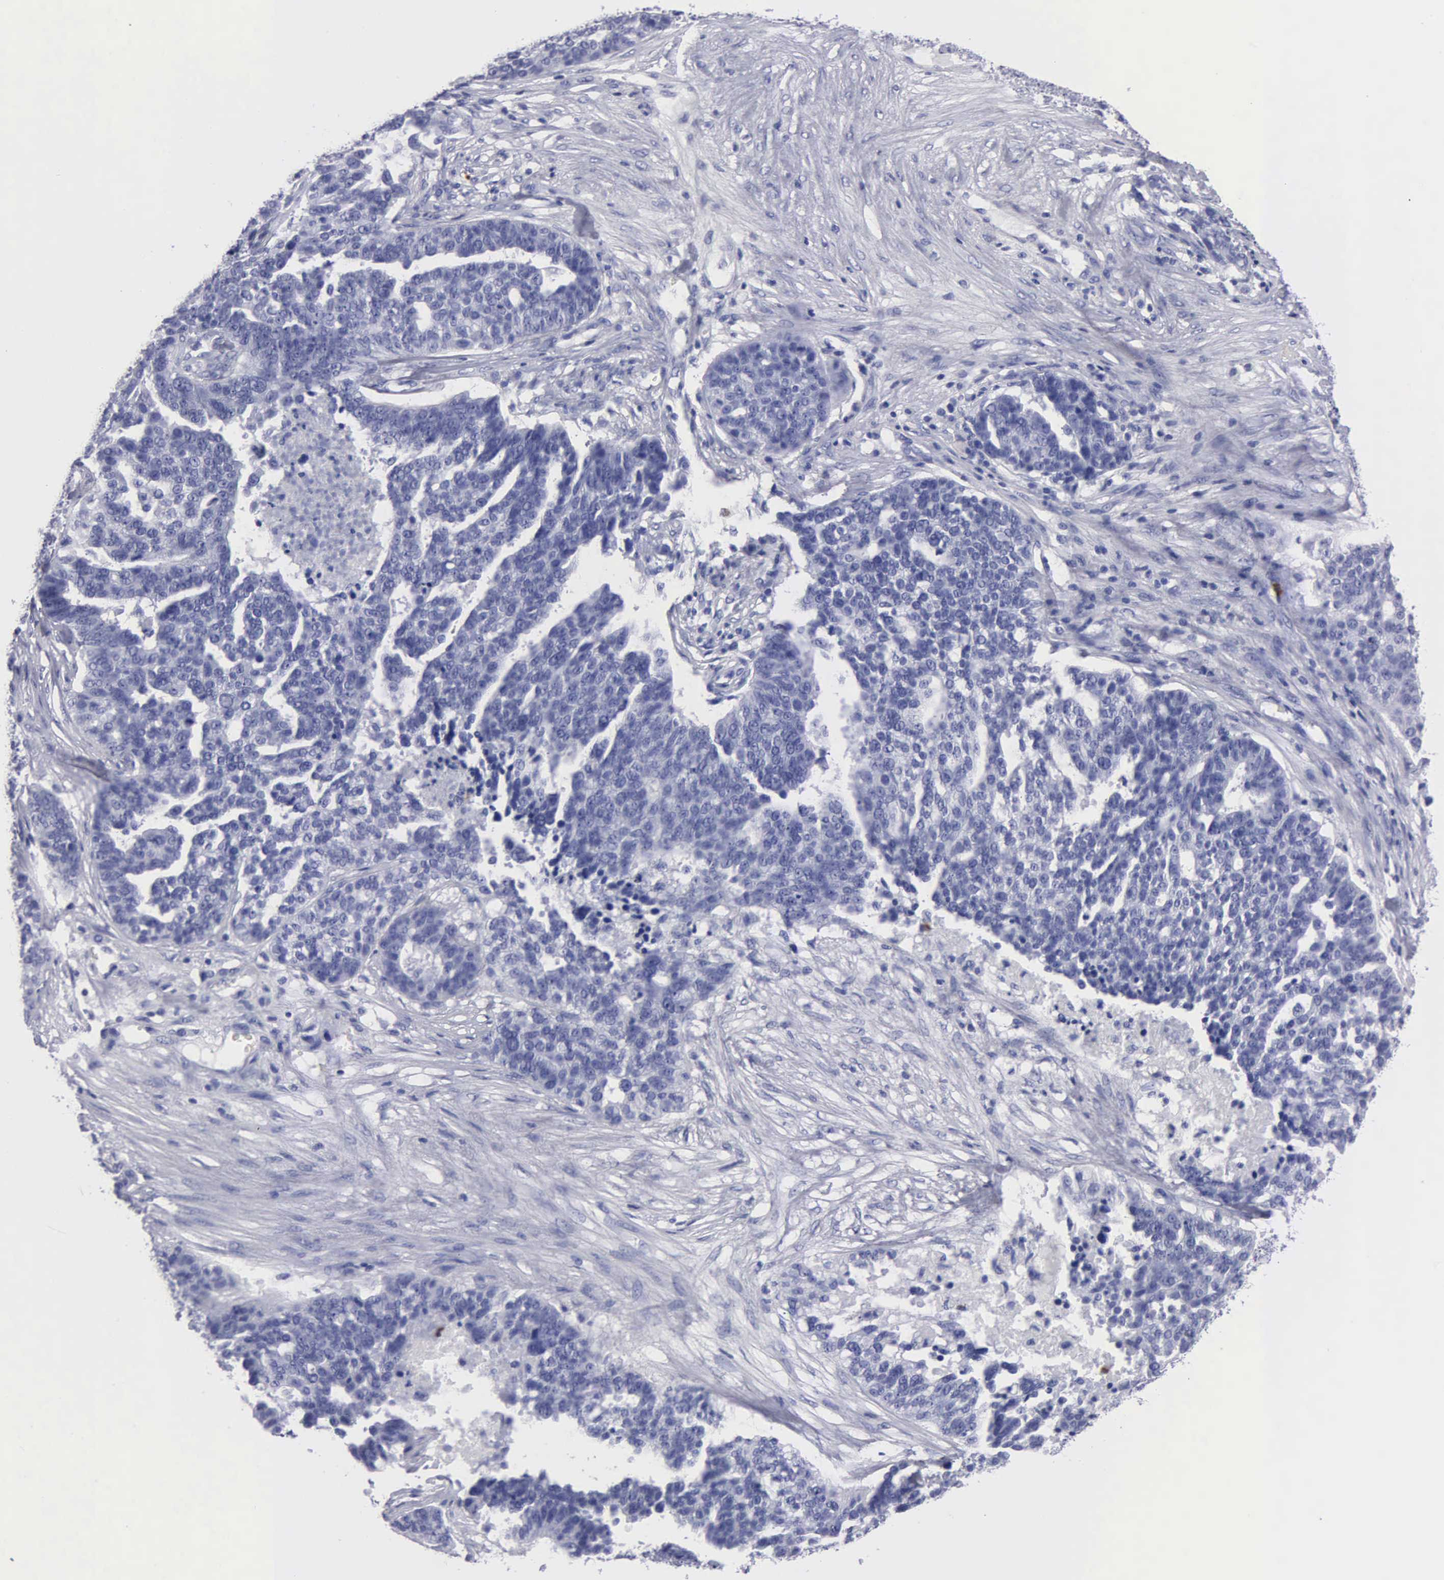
{"staining": {"intensity": "negative", "quantity": "none", "location": "none"}, "tissue": "ovarian cancer", "cell_type": "Tumor cells", "image_type": "cancer", "snomed": [{"axis": "morphology", "description": "Cystadenocarcinoma, serous, NOS"}, {"axis": "topography", "description": "Ovary"}], "caption": "This is an immunohistochemistry (IHC) histopathology image of human ovarian cancer. There is no staining in tumor cells.", "gene": "CTSG", "patient": {"sex": "female", "age": 59}}